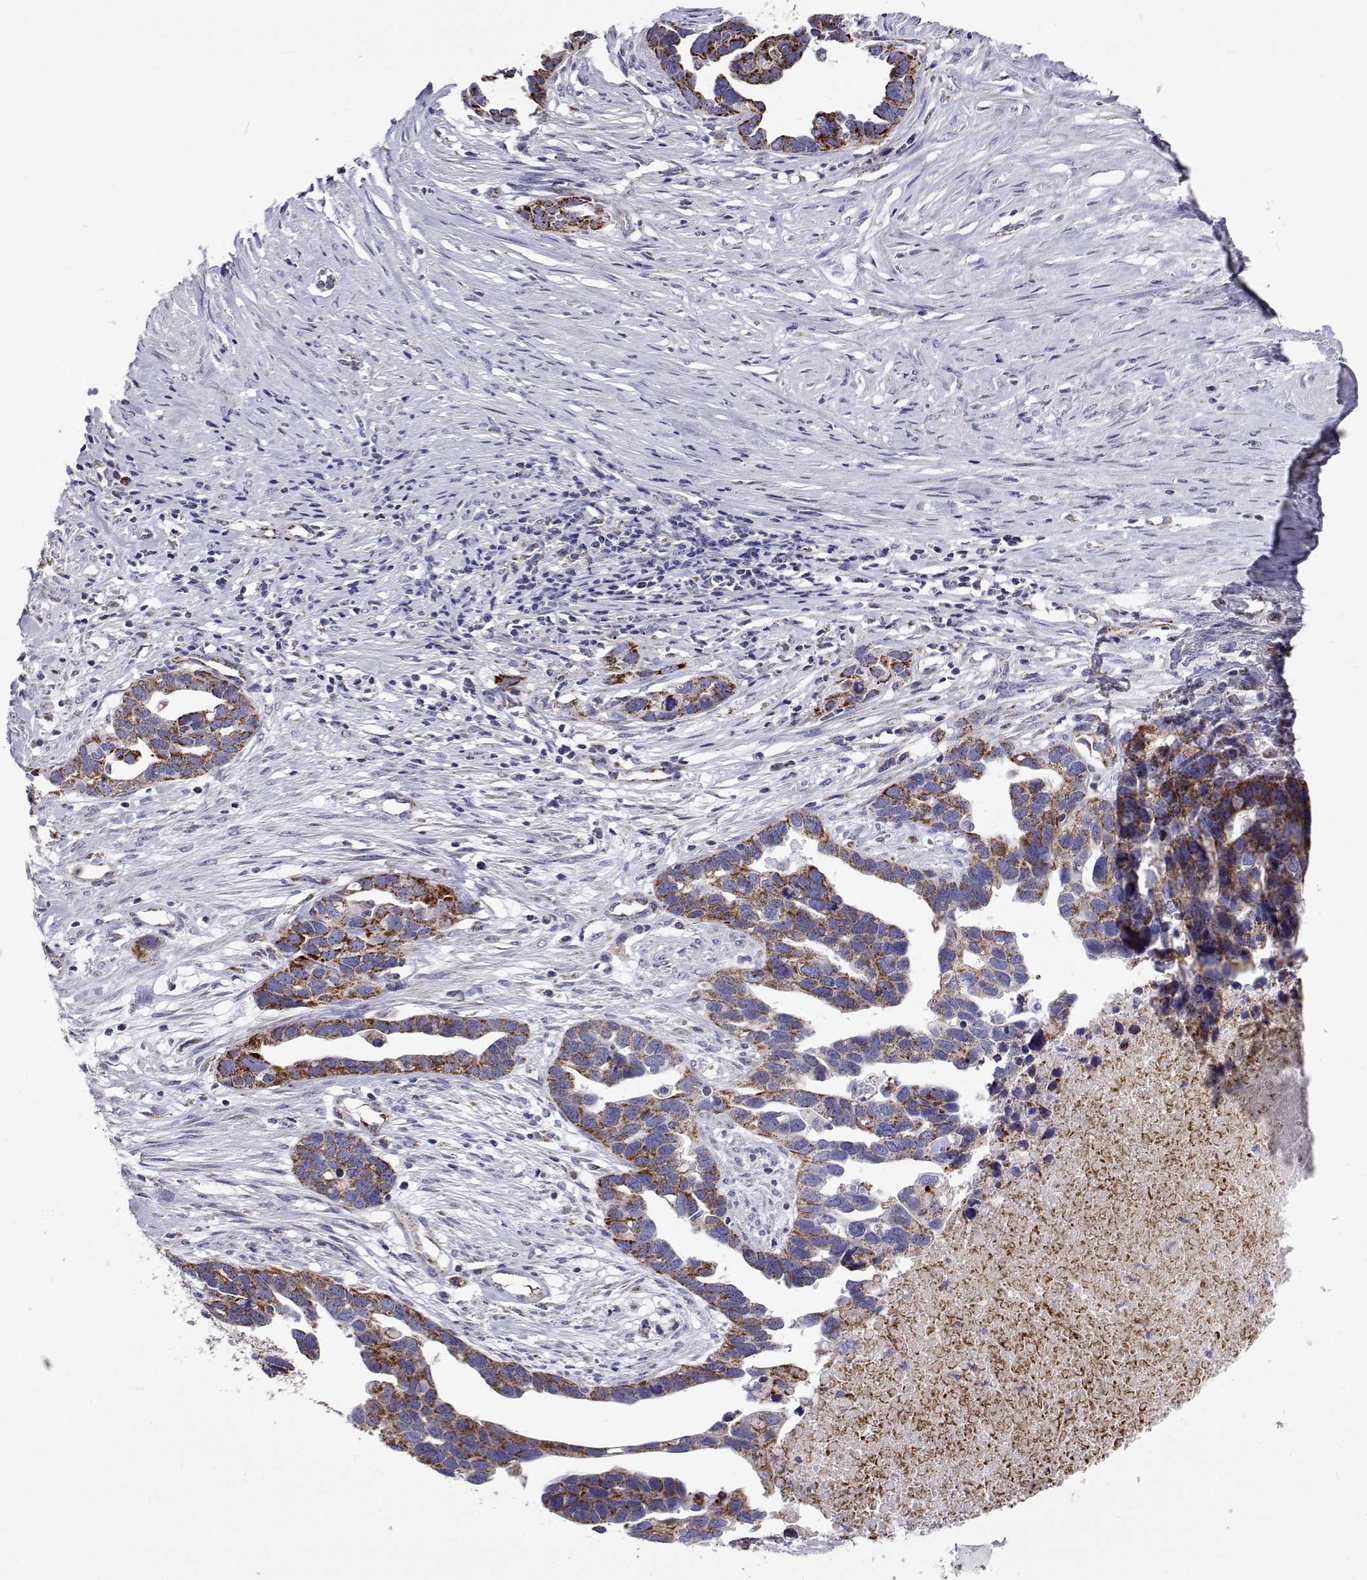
{"staining": {"intensity": "moderate", "quantity": "25%-75%", "location": "cytoplasmic/membranous"}, "tissue": "ovarian cancer", "cell_type": "Tumor cells", "image_type": "cancer", "snomed": [{"axis": "morphology", "description": "Cystadenocarcinoma, serous, NOS"}, {"axis": "topography", "description": "Ovary"}], "caption": "This histopathology image reveals IHC staining of human ovarian cancer, with medium moderate cytoplasmic/membranous positivity in approximately 25%-75% of tumor cells.", "gene": "MCCC2", "patient": {"sex": "female", "age": 54}}